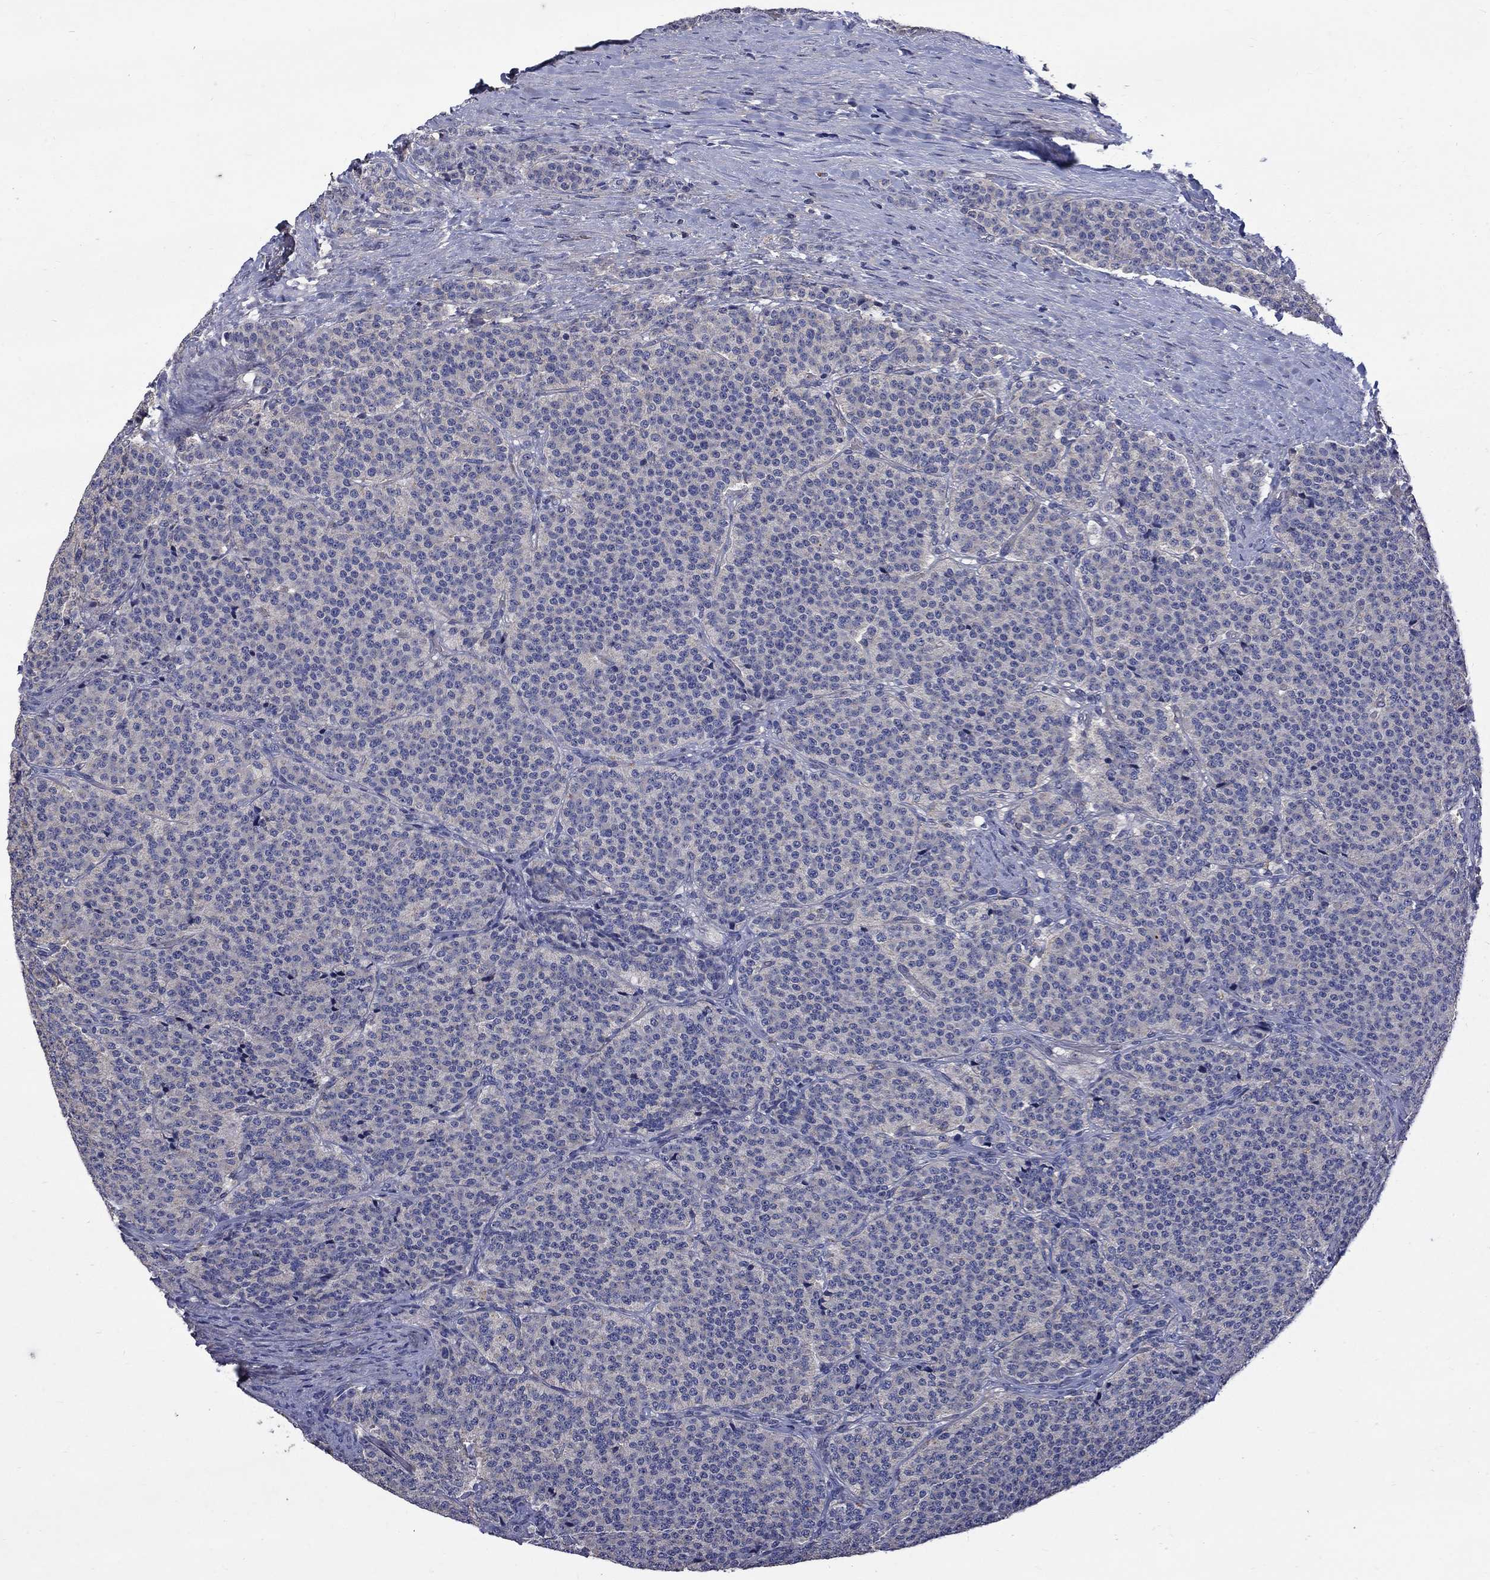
{"staining": {"intensity": "negative", "quantity": "none", "location": "none"}, "tissue": "carcinoid", "cell_type": "Tumor cells", "image_type": "cancer", "snomed": [{"axis": "morphology", "description": "Carcinoid, malignant, NOS"}, {"axis": "topography", "description": "Small intestine"}], "caption": "There is no significant positivity in tumor cells of carcinoid.", "gene": "HSPA12A", "patient": {"sex": "female", "age": 58}}